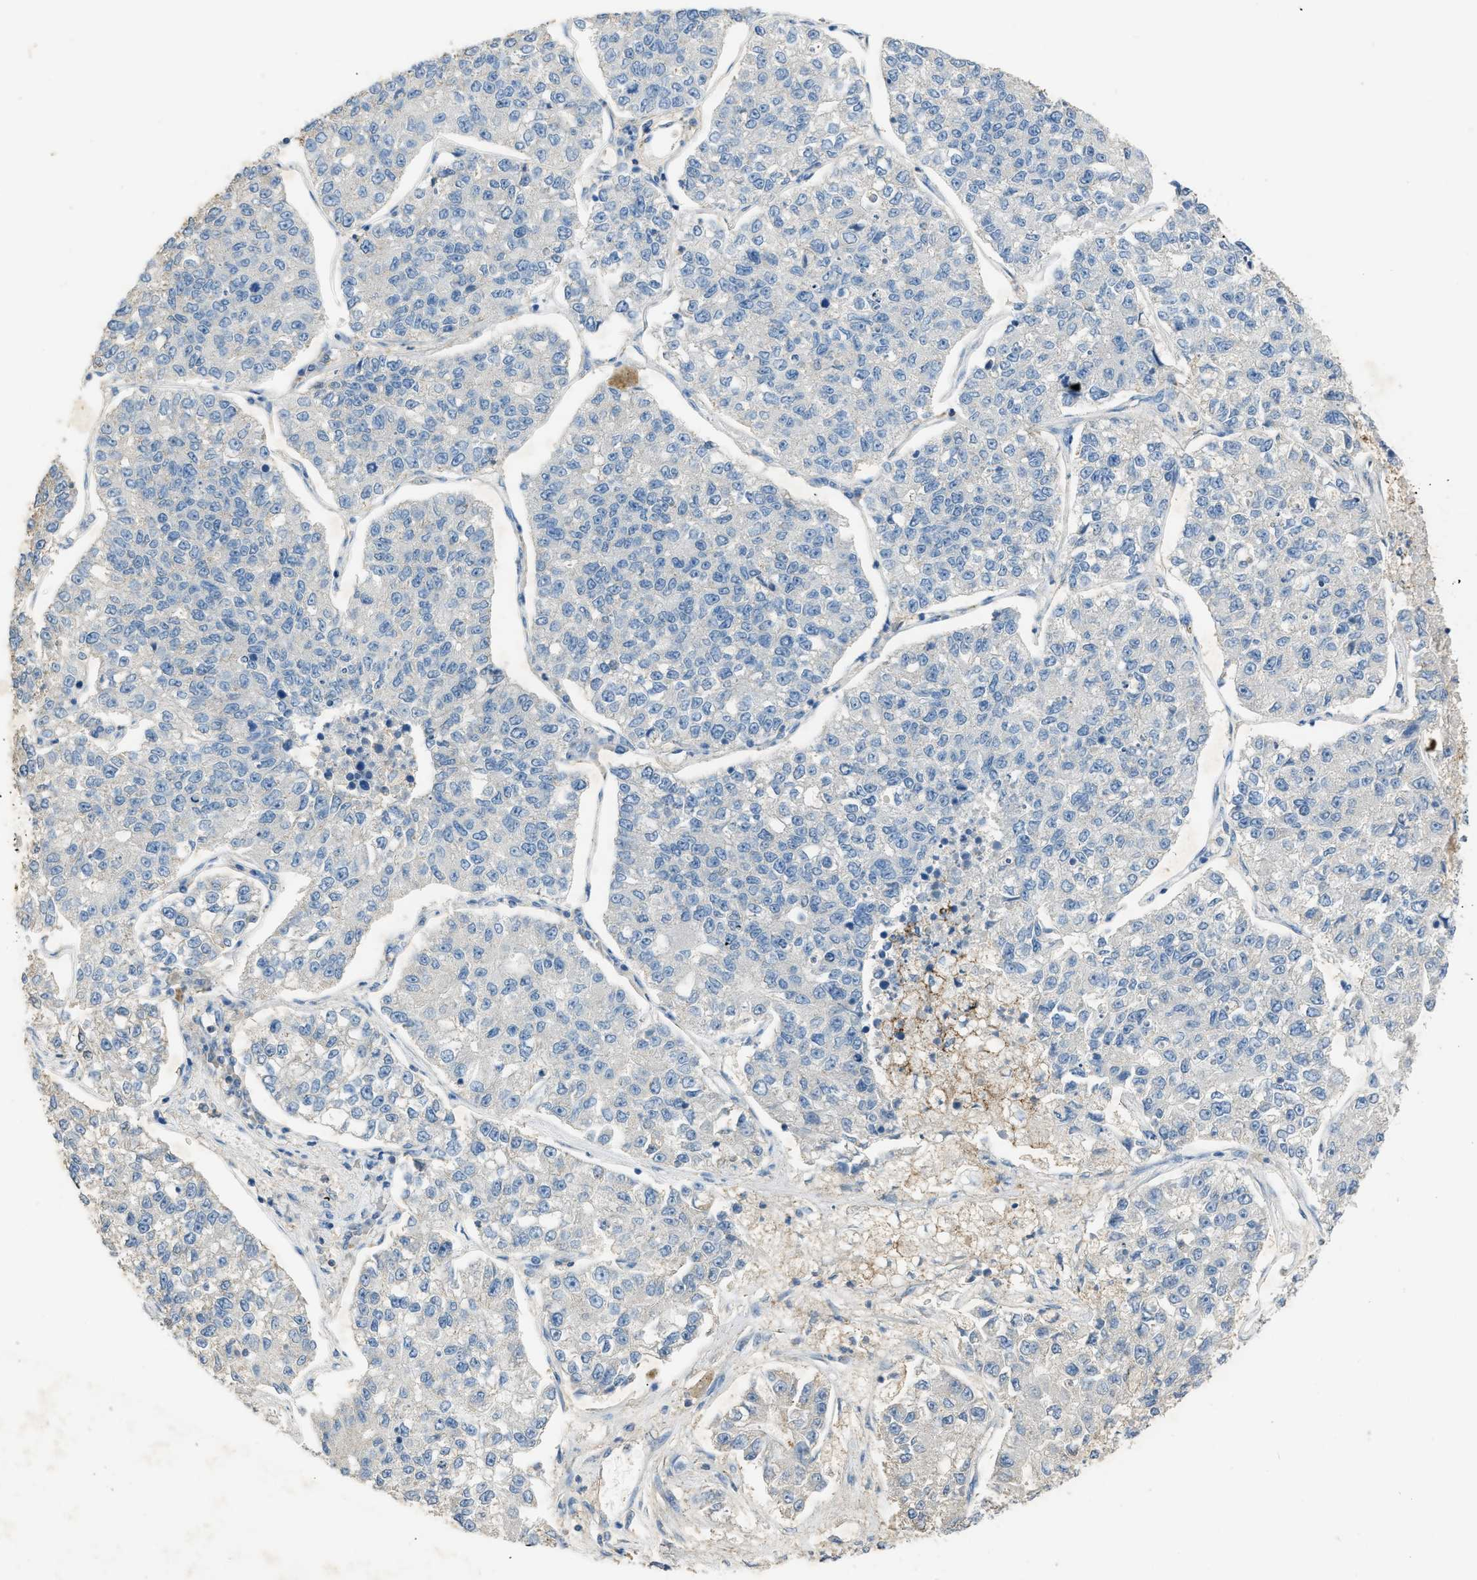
{"staining": {"intensity": "negative", "quantity": "none", "location": "none"}, "tissue": "lung cancer", "cell_type": "Tumor cells", "image_type": "cancer", "snomed": [{"axis": "morphology", "description": "Adenocarcinoma, NOS"}, {"axis": "topography", "description": "Lung"}], "caption": "An immunohistochemistry photomicrograph of lung cancer (adenocarcinoma) is shown. There is no staining in tumor cells of lung cancer (adenocarcinoma).", "gene": "OR51E1", "patient": {"sex": "male", "age": 49}}